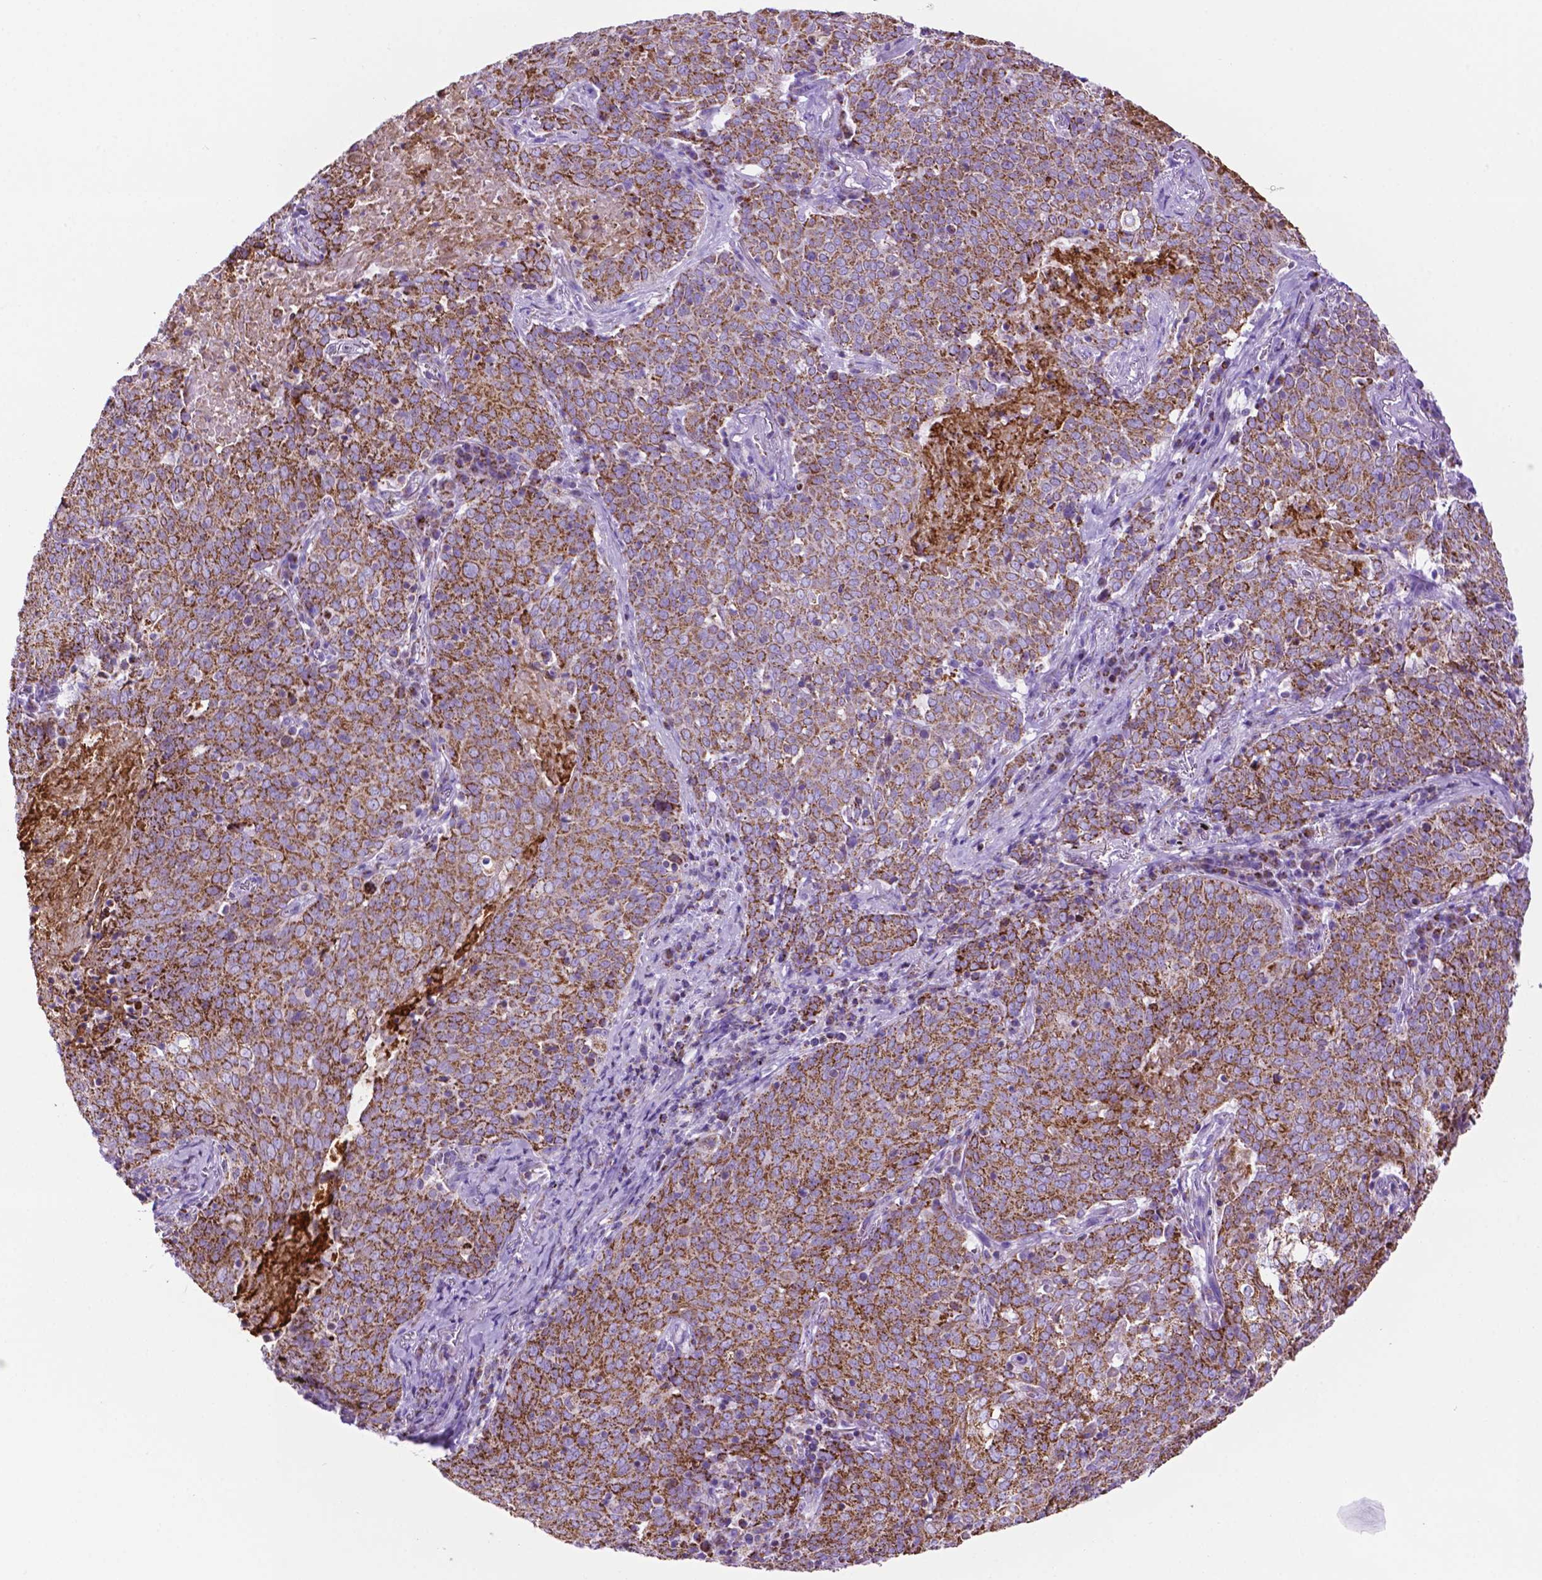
{"staining": {"intensity": "strong", "quantity": ">75%", "location": "cytoplasmic/membranous"}, "tissue": "lung cancer", "cell_type": "Tumor cells", "image_type": "cancer", "snomed": [{"axis": "morphology", "description": "Squamous cell carcinoma, NOS"}, {"axis": "topography", "description": "Lung"}], "caption": "Lung cancer was stained to show a protein in brown. There is high levels of strong cytoplasmic/membranous expression in about >75% of tumor cells. (Brightfield microscopy of DAB IHC at high magnification).", "gene": "GDPD5", "patient": {"sex": "male", "age": 82}}